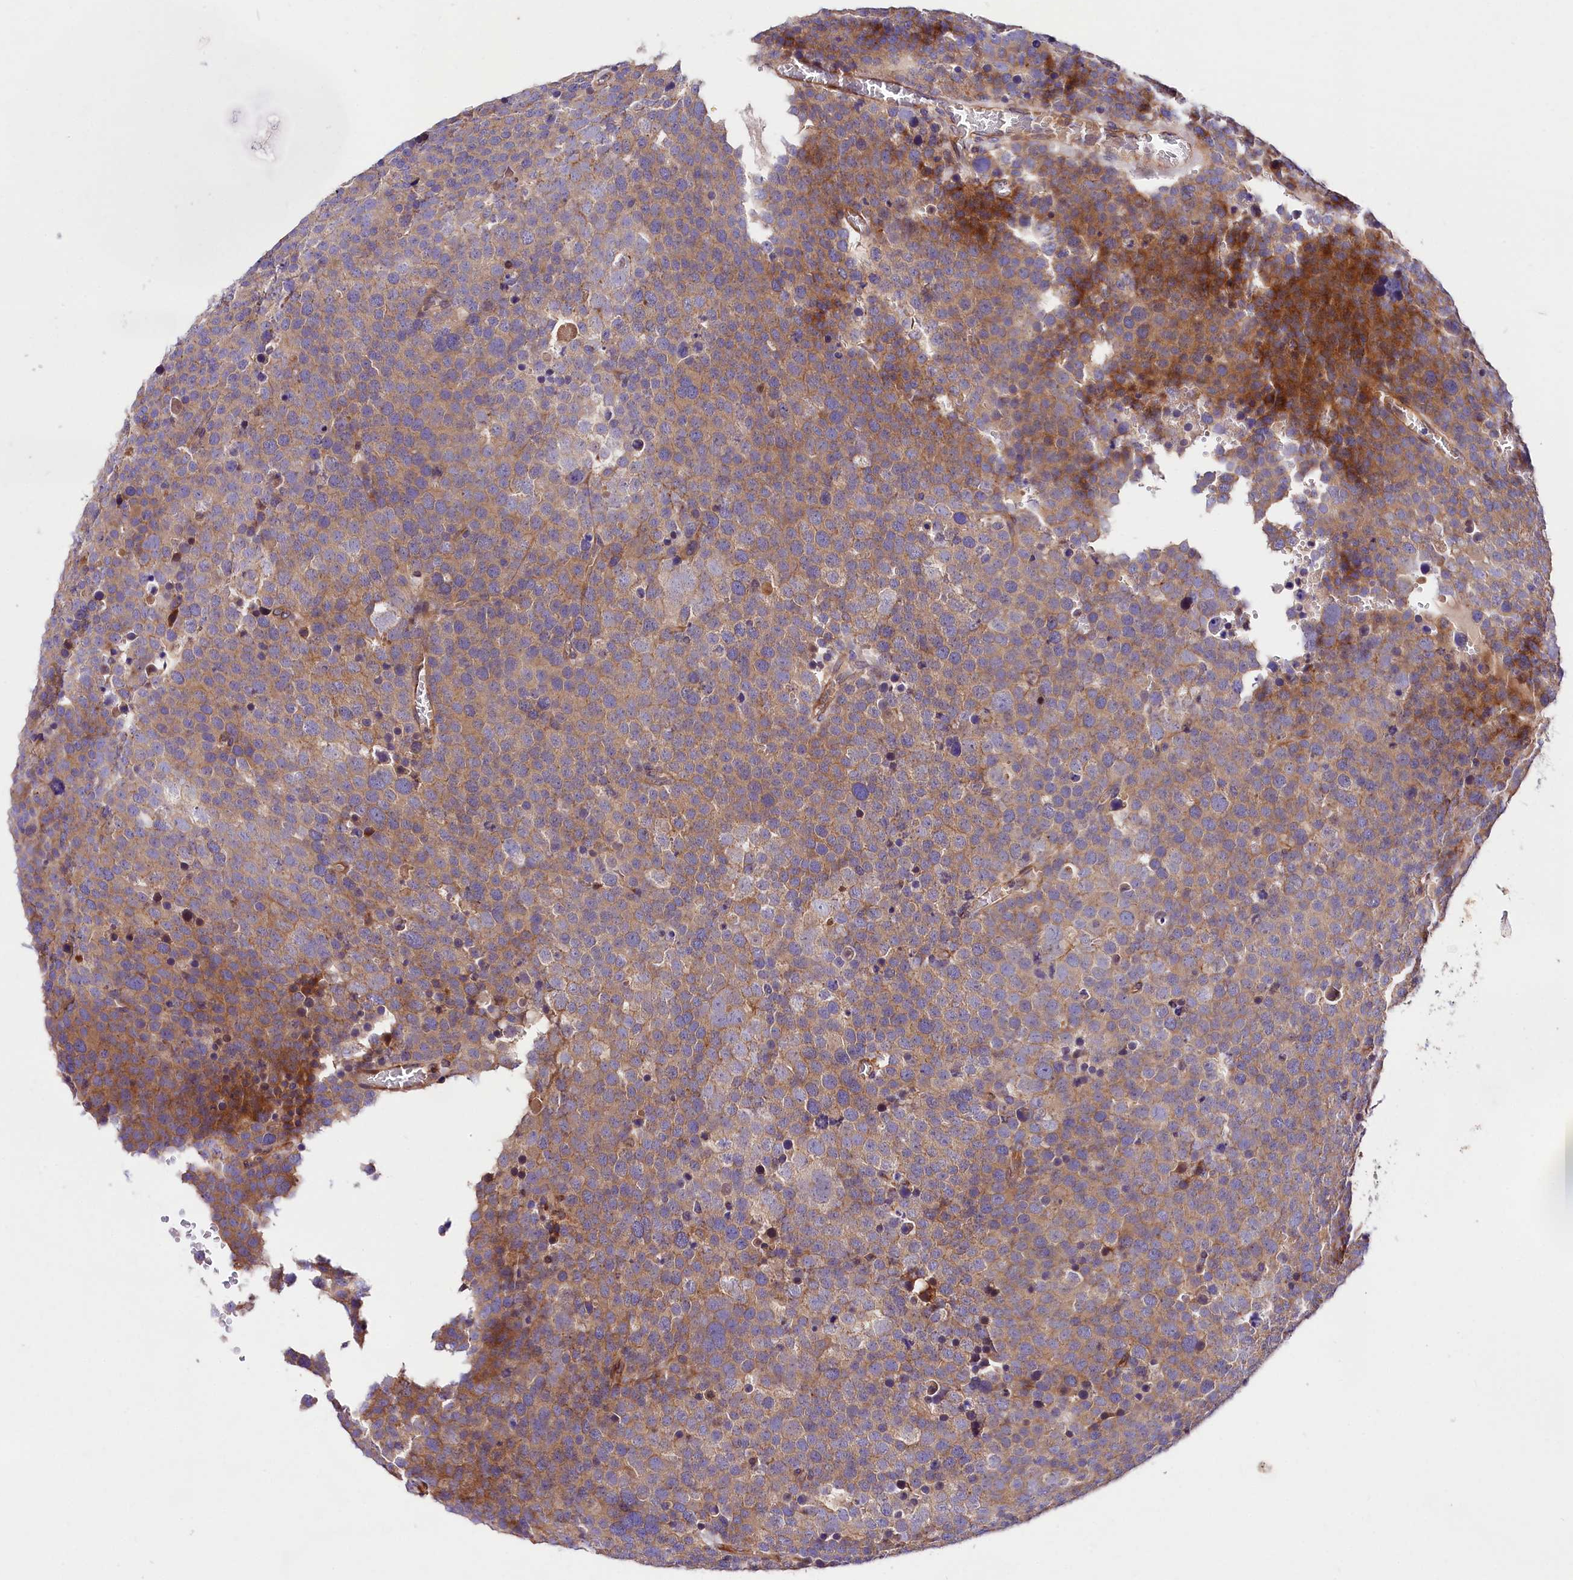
{"staining": {"intensity": "moderate", "quantity": ">75%", "location": "cytoplasmic/membranous"}, "tissue": "testis cancer", "cell_type": "Tumor cells", "image_type": "cancer", "snomed": [{"axis": "morphology", "description": "Seminoma, NOS"}, {"axis": "topography", "description": "Testis"}], "caption": "Tumor cells exhibit moderate cytoplasmic/membranous staining in about >75% of cells in testis cancer (seminoma). The staining was performed using DAB, with brown indicating positive protein expression. Nuclei are stained blue with hematoxylin.", "gene": "ARMC6", "patient": {"sex": "male", "age": 71}}